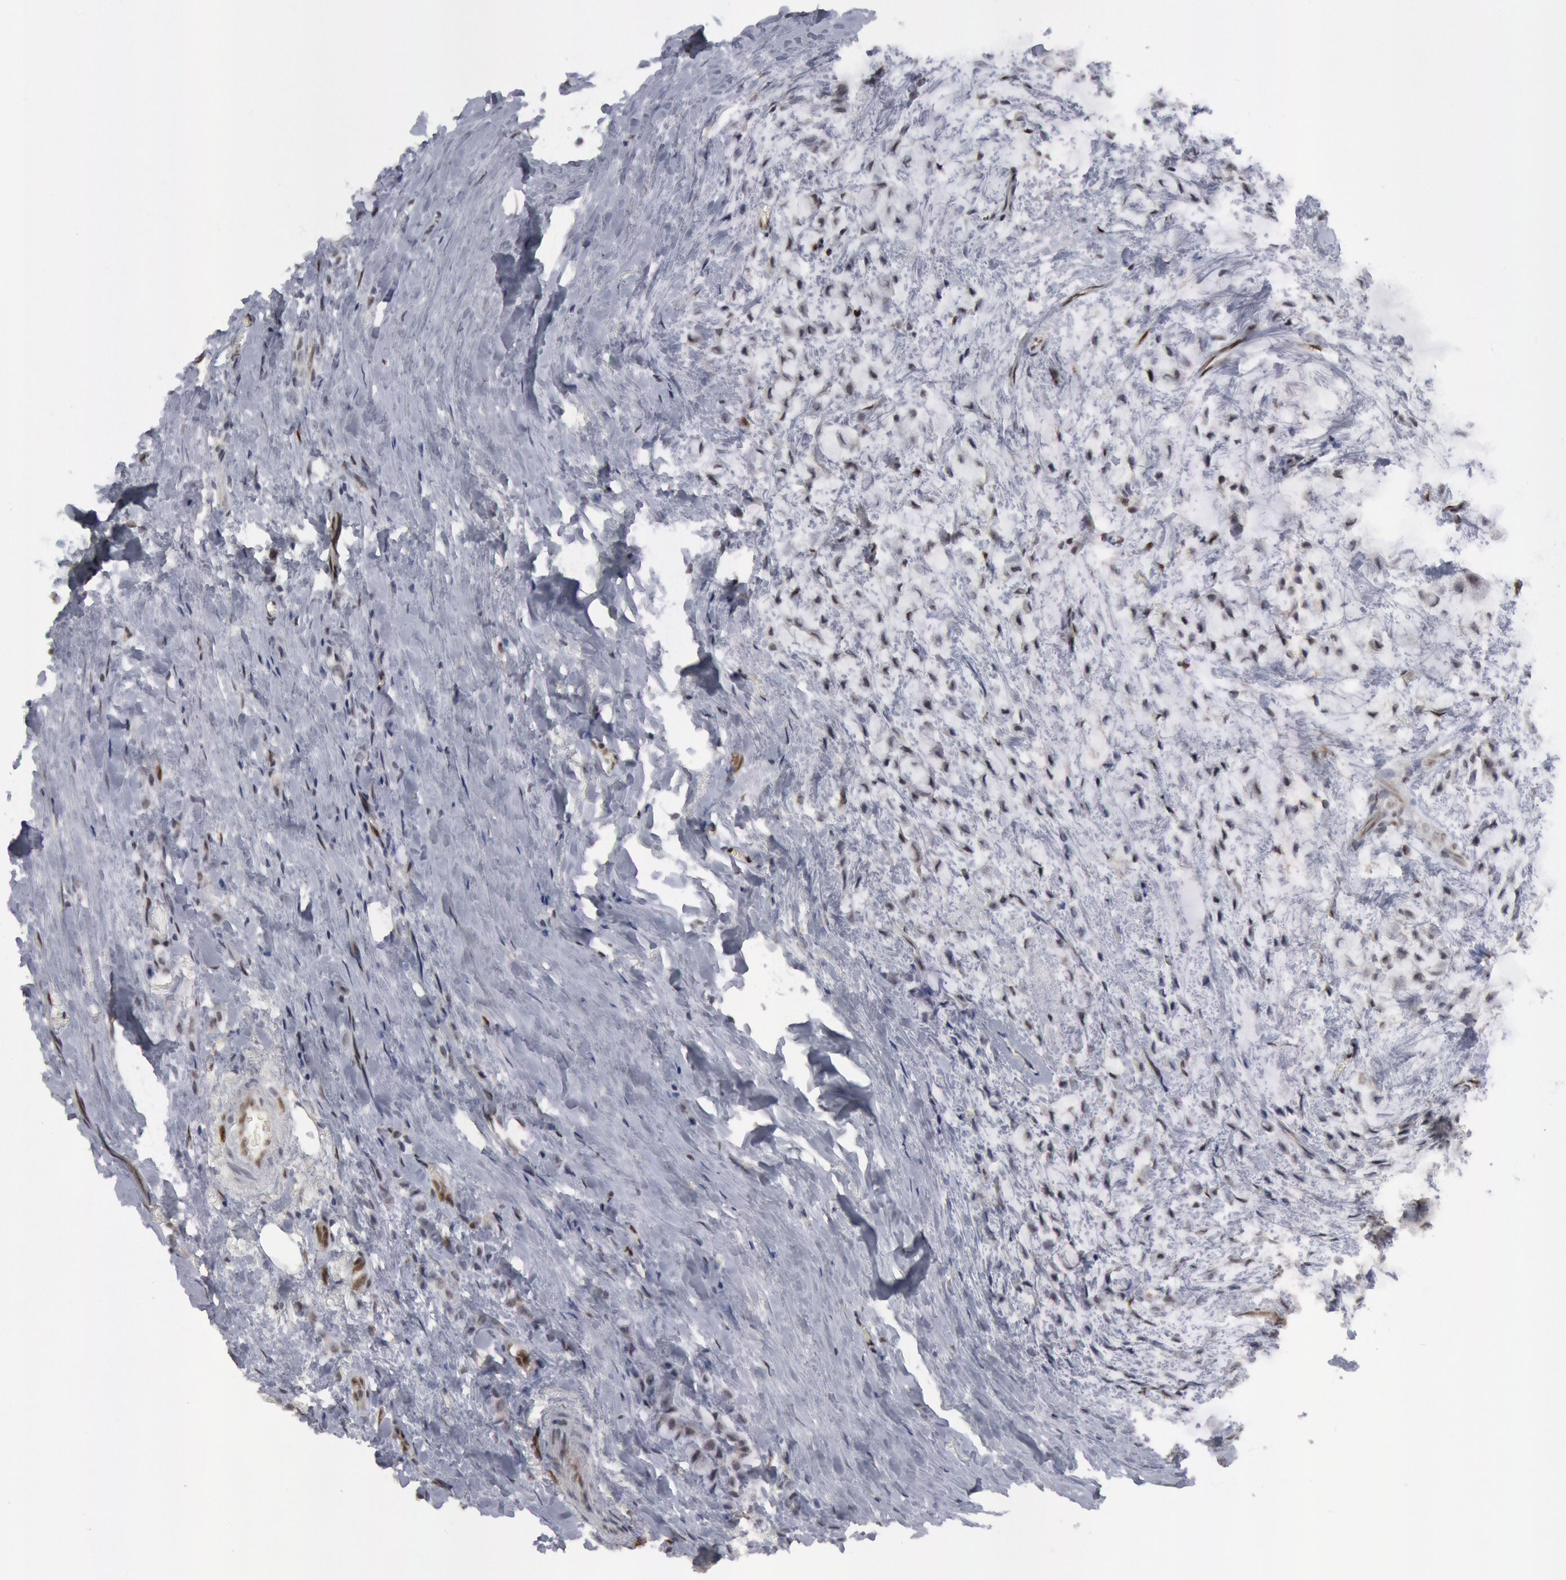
{"staining": {"intensity": "negative", "quantity": "none", "location": "none"}, "tissue": "breast cancer", "cell_type": "Tumor cells", "image_type": "cancer", "snomed": [{"axis": "morphology", "description": "Lobular carcinoma"}, {"axis": "topography", "description": "Breast"}], "caption": "IHC histopathology image of lobular carcinoma (breast) stained for a protein (brown), which shows no expression in tumor cells. (Brightfield microscopy of DAB IHC at high magnification).", "gene": "FOXO1", "patient": {"sex": "female", "age": 85}}